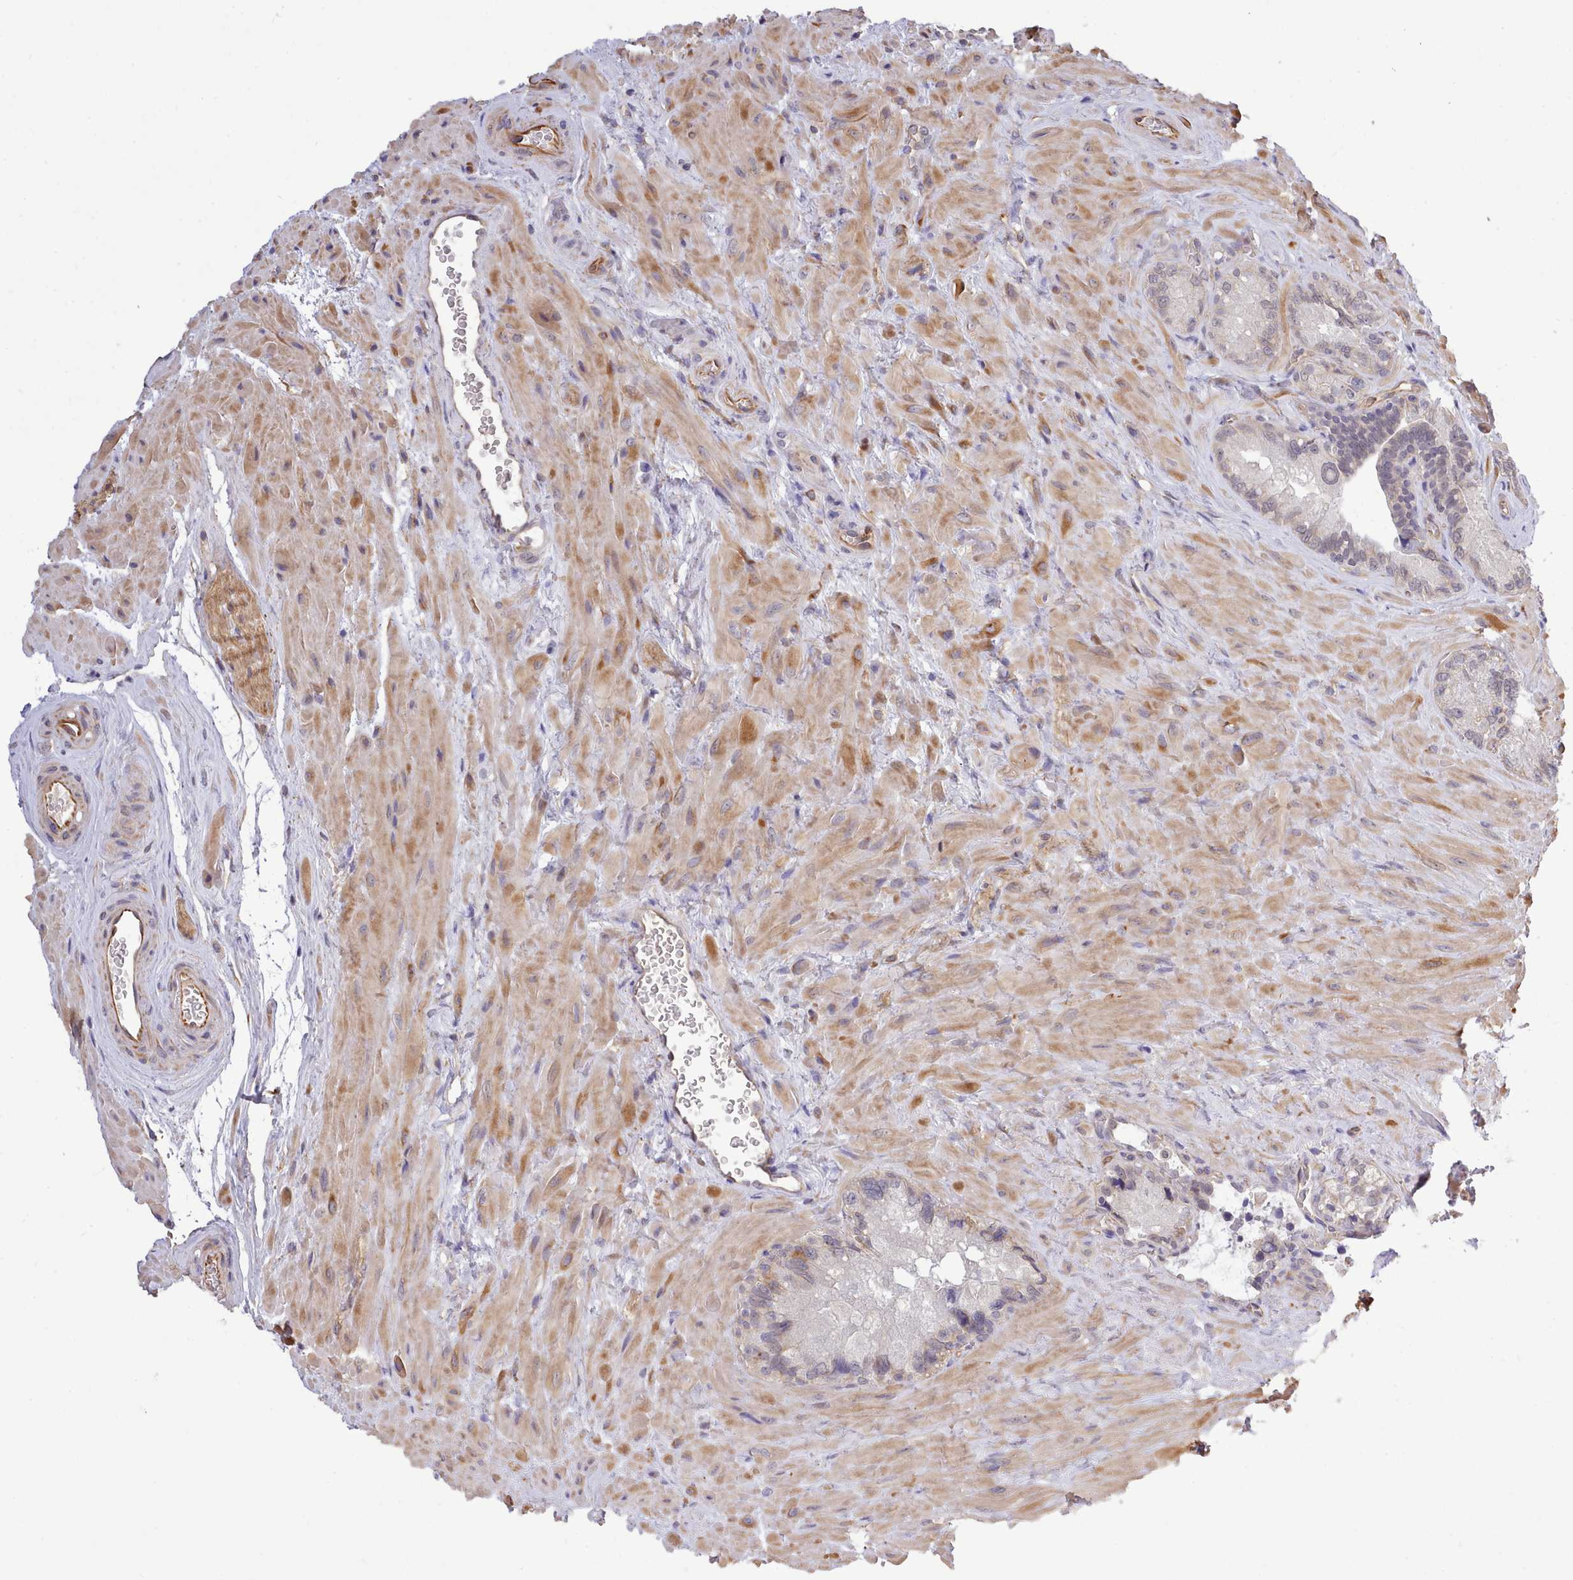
{"staining": {"intensity": "weak", "quantity": "25%-75%", "location": "cytoplasmic/membranous,nuclear"}, "tissue": "seminal vesicle", "cell_type": "Glandular cells", "image_type": "normal", "snomed": [{"axis": "morphology", "description": "Normal tissue, NOS"}, {"axis": "topography", "description": "Seminal veicle"}], "caption": "Protein expression analysis of unremarkable seminal vesicle reveals weak cytoplasmic/membranous,nuclear positivity in approximately 25%-75% of glandular cells.", "gene": "ZC3H13", "patient": {"sex": "male", "age": 68}}